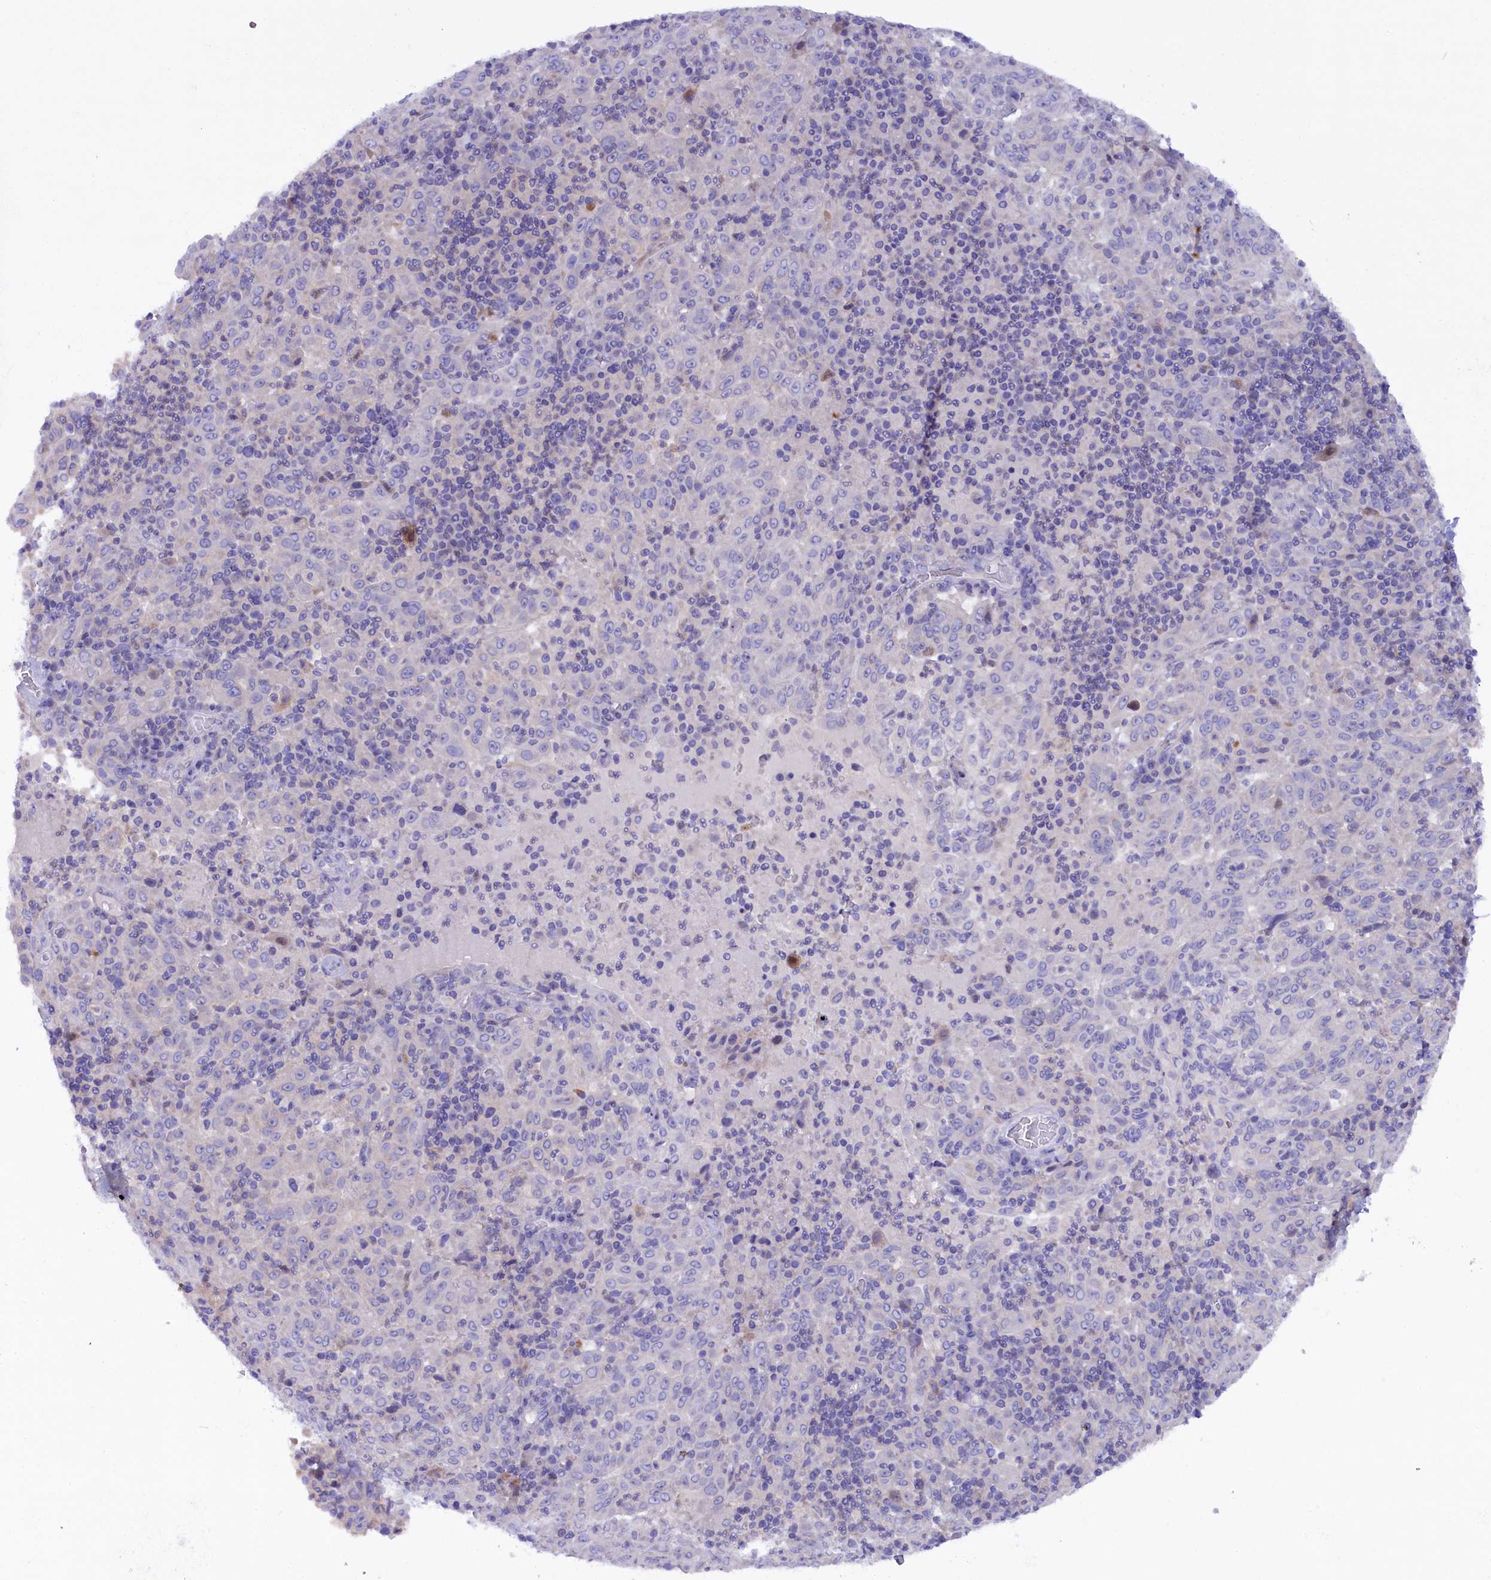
{"staining": {"intensity": "negative", "quantity": "none", "location": "none"}, "tissue": "pancreatic cancer", "cell_type": "Tumor cells", "image_type": "cancer", "snomed": [{"axis": "morphology", "description": "Adenocarcinoma, NOS"}, {"axis": "topography", "description": "Pancreas"}], "caption": "Immunohistochemistry histopathology image of neoplastic tissue: pancreatic cancer stained with DAB (3,3'-diaminobenzidine) demonstrates no significant protein expression in tumor cells.", "gene": "RTTN", "patient": {"sex": "male", "age": 63}}